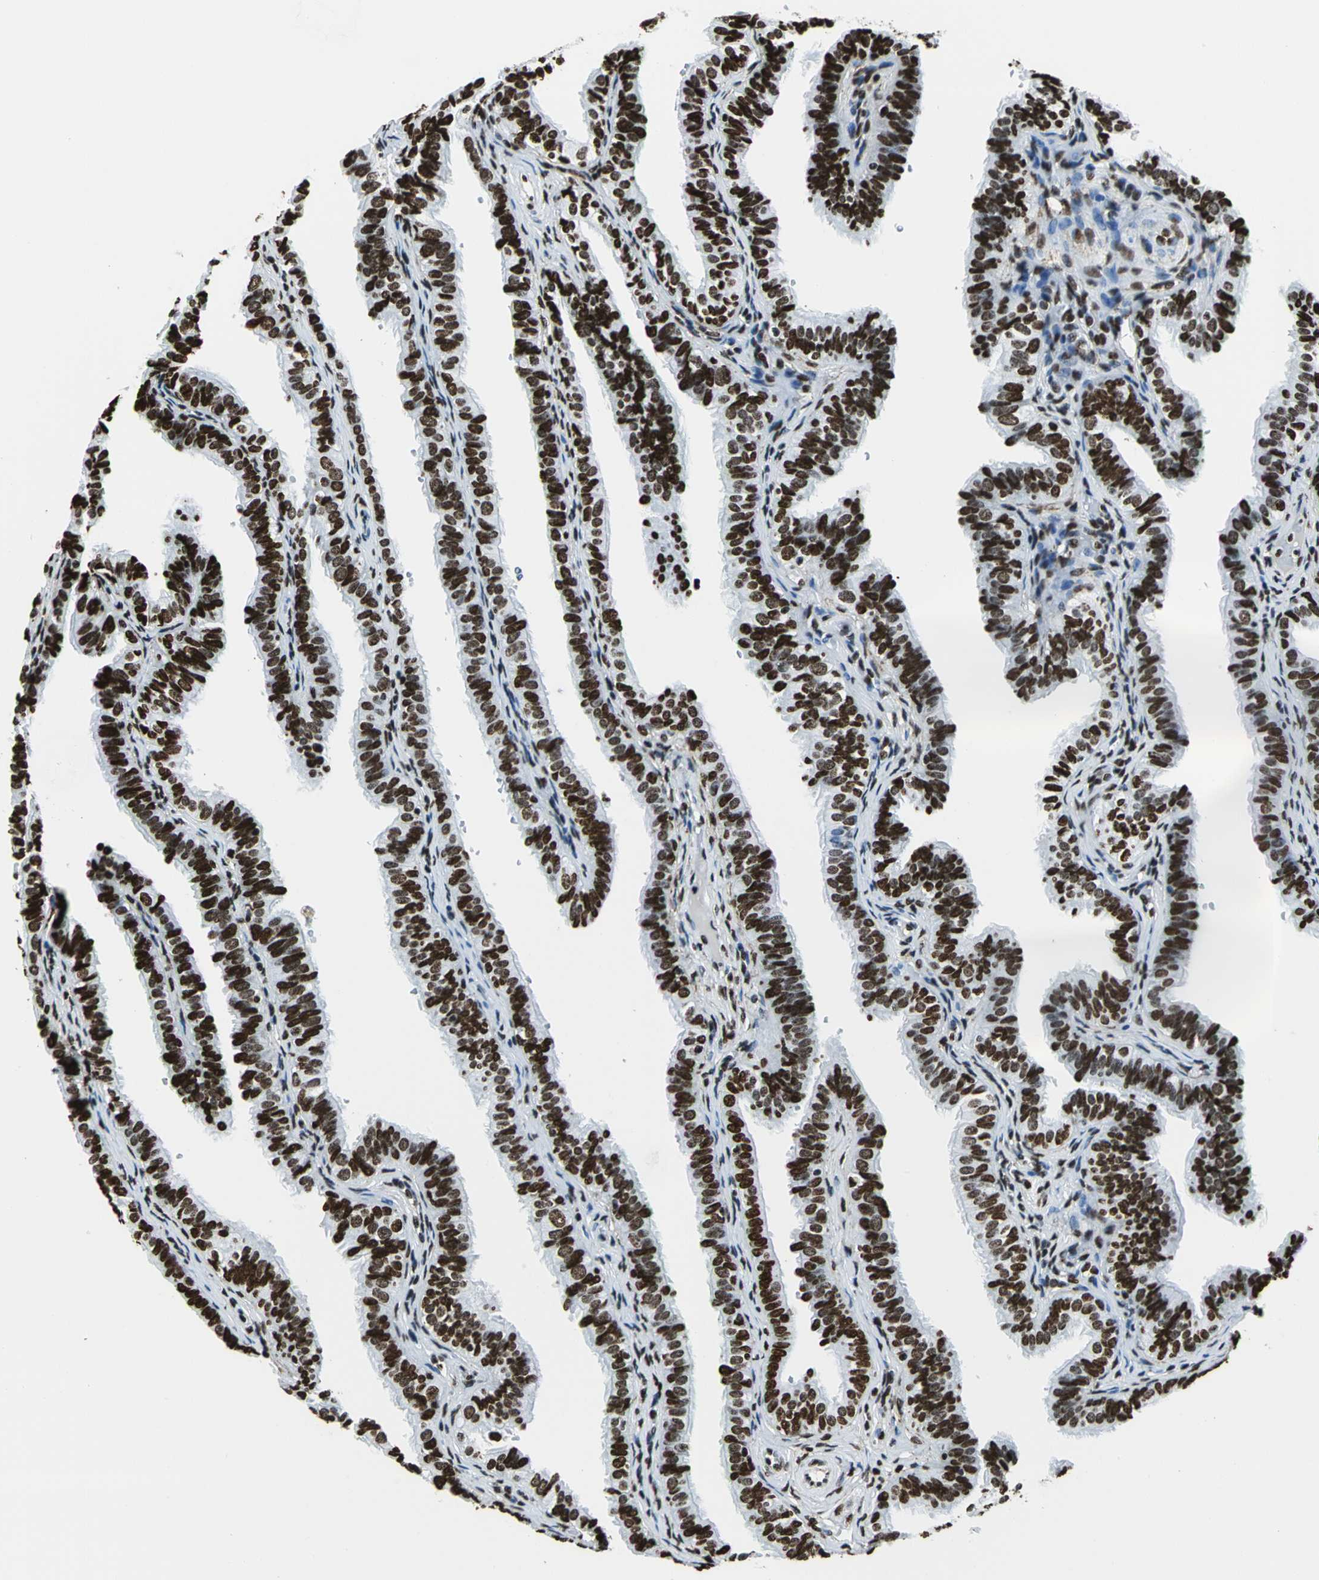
{"staining": {"intensity": "strong", "quantity": ">75%", "location": "nuclear"}, "tissue": "fallopian tube", "cell_type": "Glandular cells", "image_type": "normal", "snomed": [{"axis": "morphology", "description": "Normal tissue, NOS"}, {"axis": "morphology", "description": "Dermoid, NOS"}, {"axis": "topography", "description": "Fallopian tube"}], "caption": "The histopathology image exhibits staining of benign fallopian tube, revealing strong nuclear protein staining (brown color) within glandular cells.", "gene": "APEX1", "patient": {"sex": "female", "age": 33}}